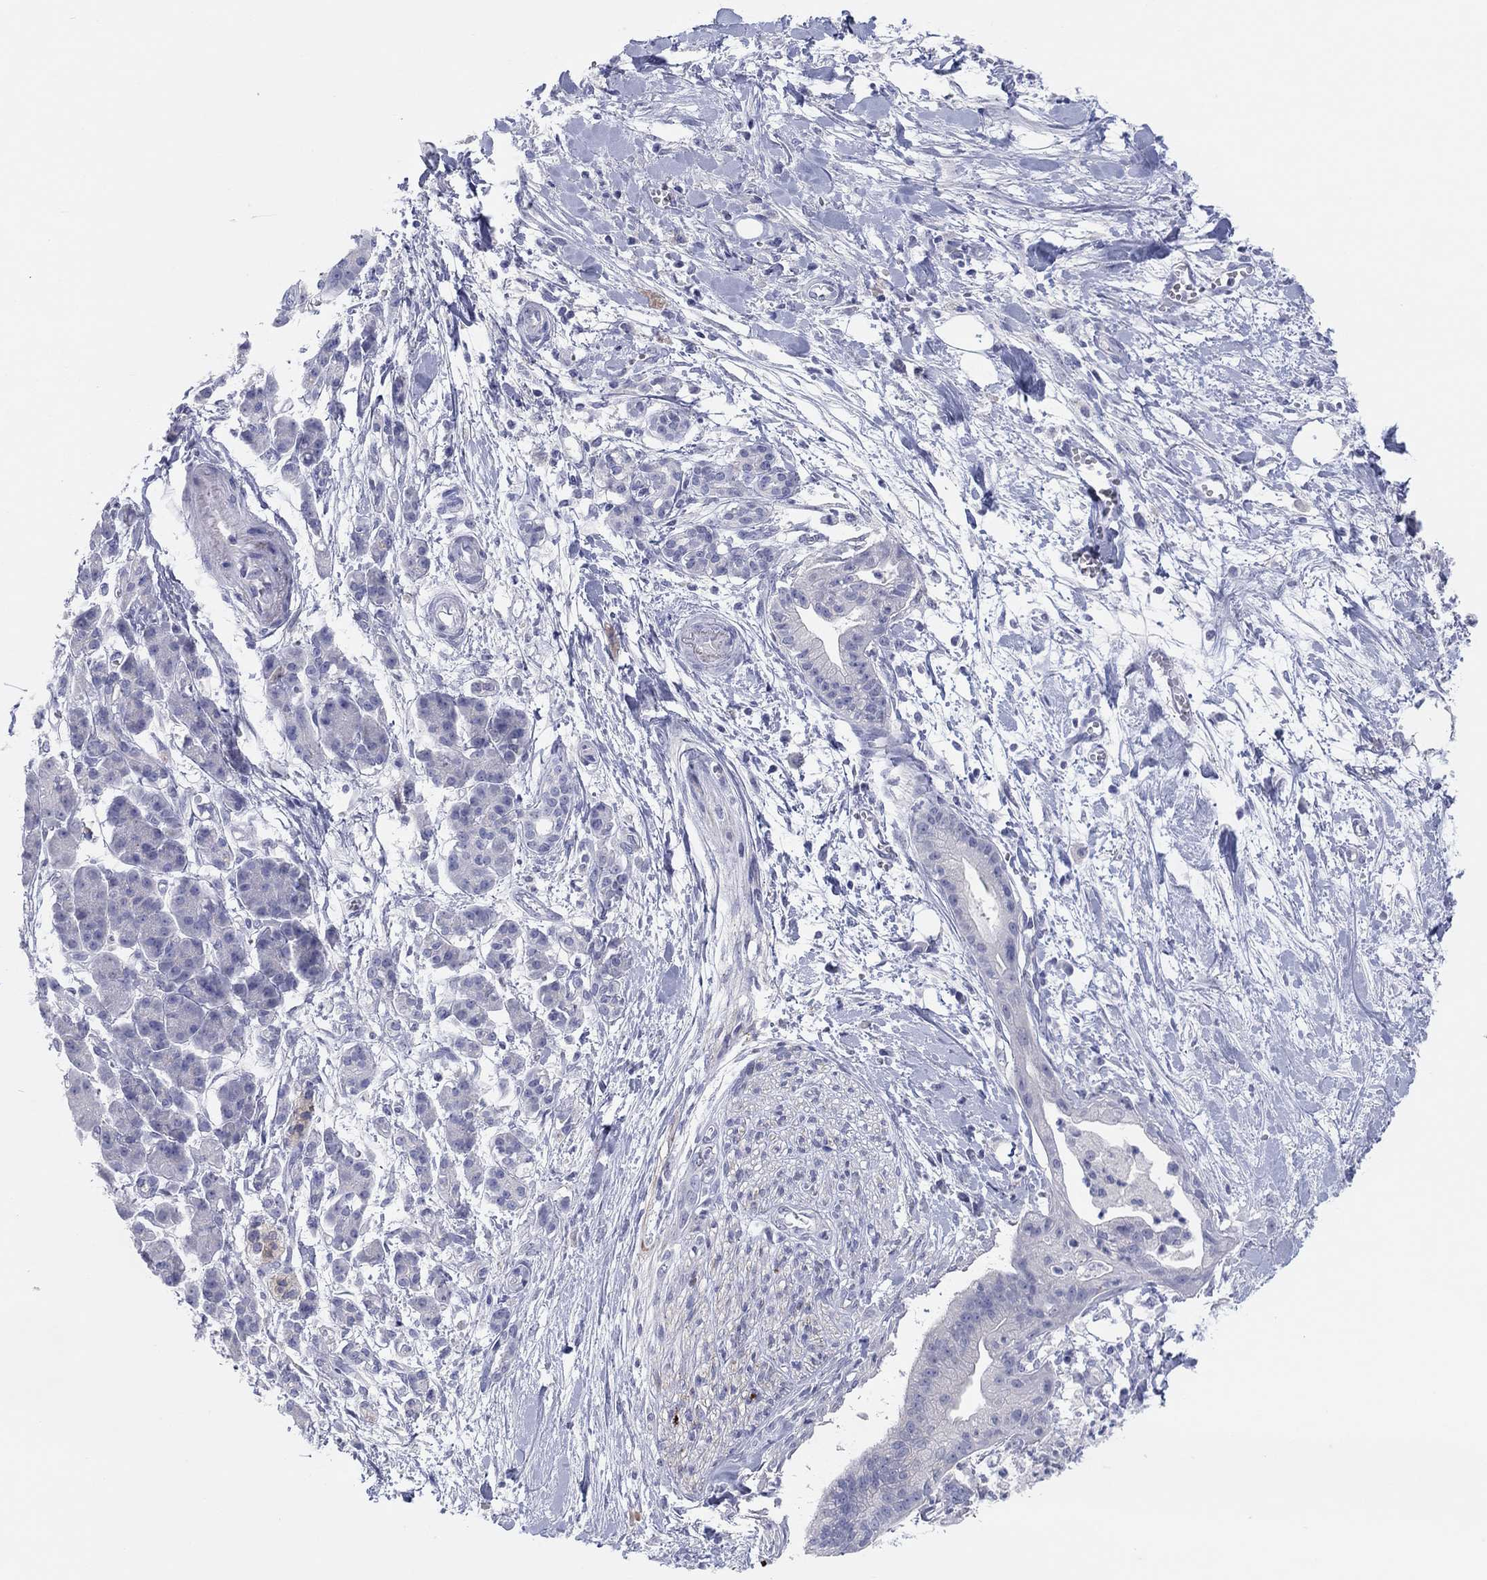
{"staining": {"intensity": "negative", "quantity": "none", "location": "none"}, "tissue": "pancreatic cancer", "cell_type": "Tumor cells", "image_type": "cancer", "snomed": [{"axis": "morphology", "description": "Normal tissue, NOS"}, {"axis": "morphology", "description": "Adenocarcinoma, NOS"}, {"axis": "topography", "description": "Lymph node"}, {"axis": "topography", "description": "Pancreas"}], "caption": "Histopathology image shows no protein staining in tumor cells of pancreatic cancer tissue.", "gene": "CPNE6", "patient": {"sex": "female", "age": 58}}